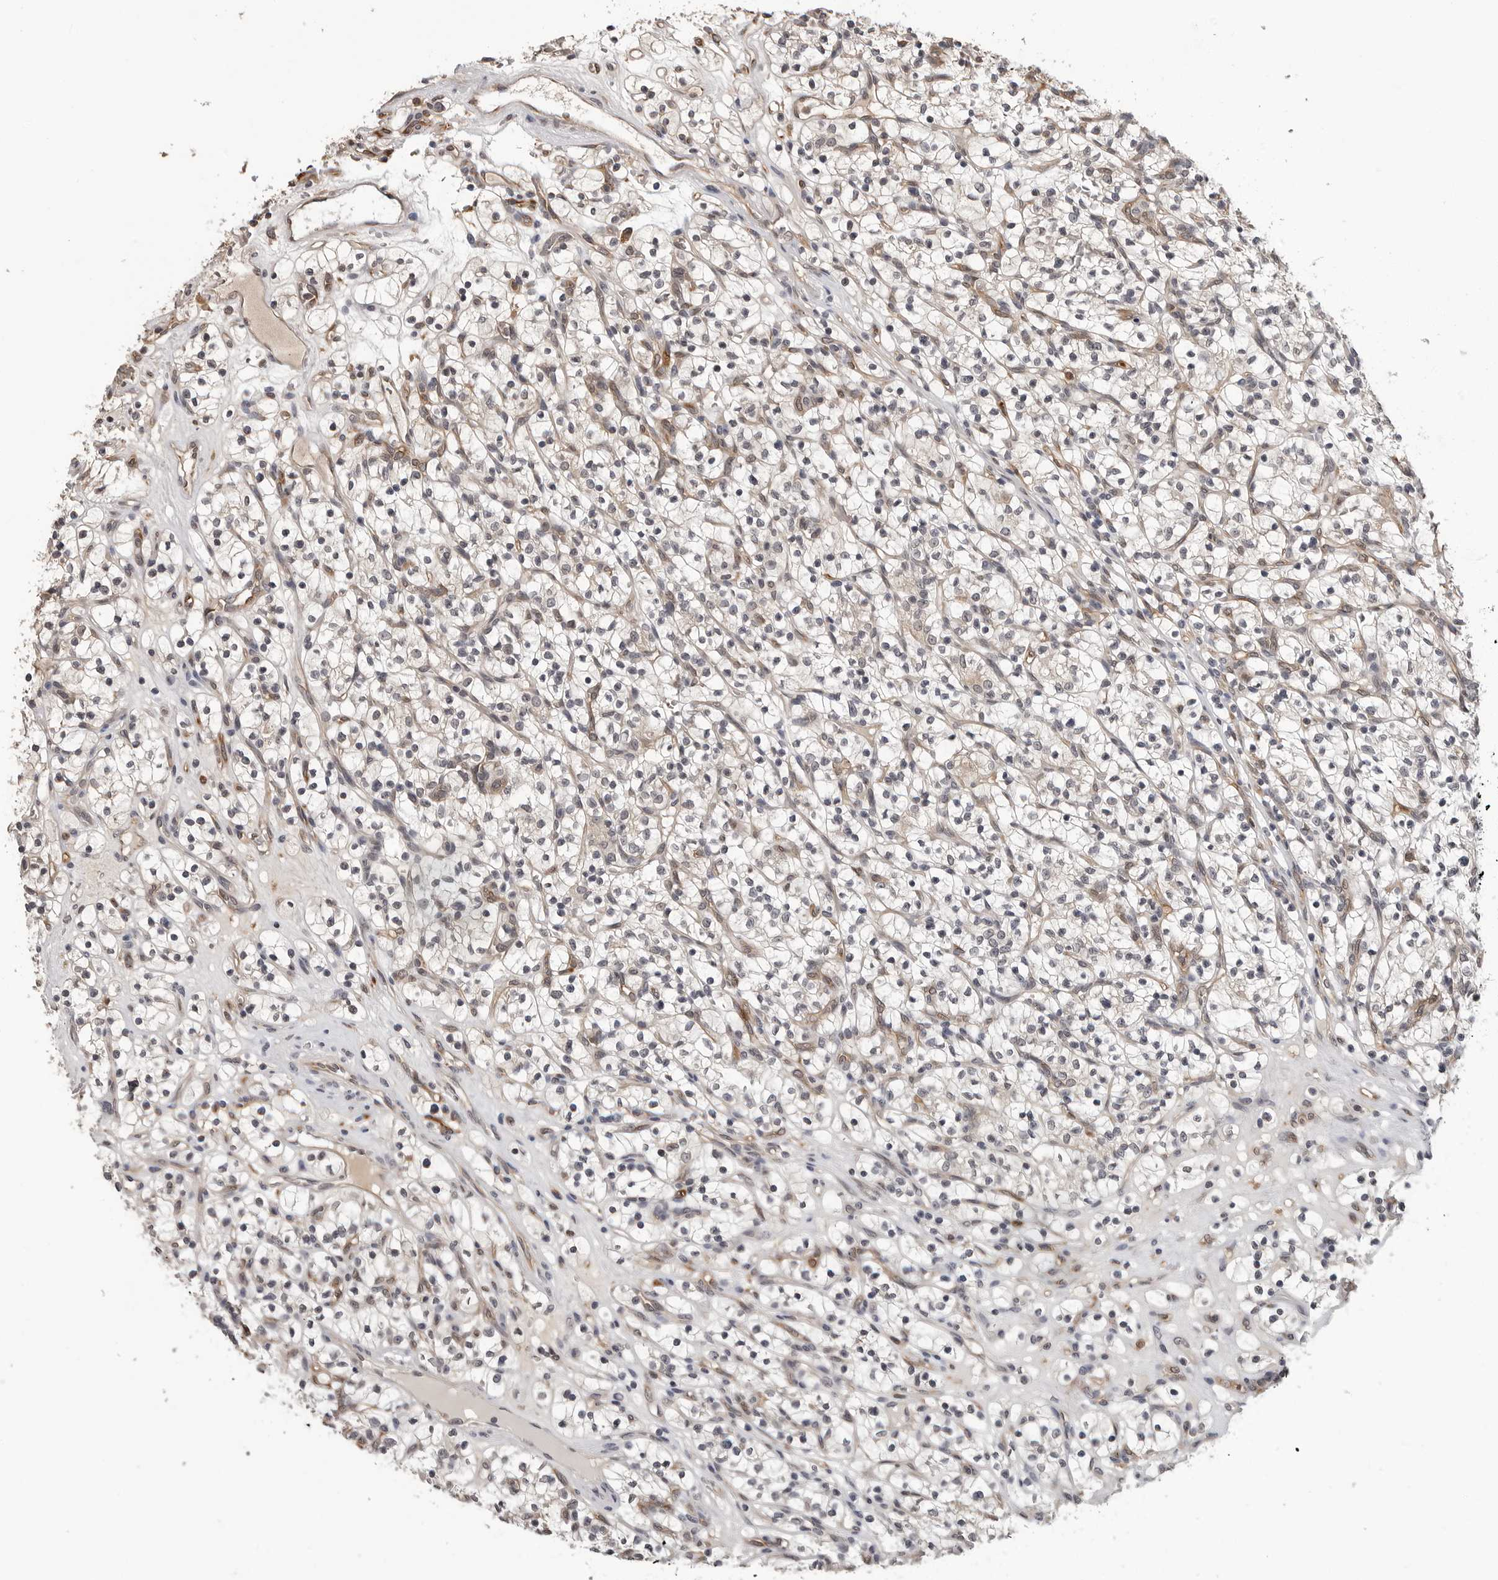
{"staining": {"intensity": "negative", "quantity": "none", "location": "none"}, "tissue": "renal cancer", "cell_type": "Tumor cells", "image_type": "cancer", "snomed": [{"axis": "morphology", "description": "Adenocarcinoma, NOS"}, {"axis": "topography", "description": "Kidney"}], "caption": "This is a image of immunohistochemistry (IHC) staining of renal cancer (adenocarcinoma), which shows no staining in tumor cells. (DAB immunohistochemistry (IHC) with hematoxylin counter stain).", "gene": "TRMT13", "patient": {"sex": "female", "age": 57}}